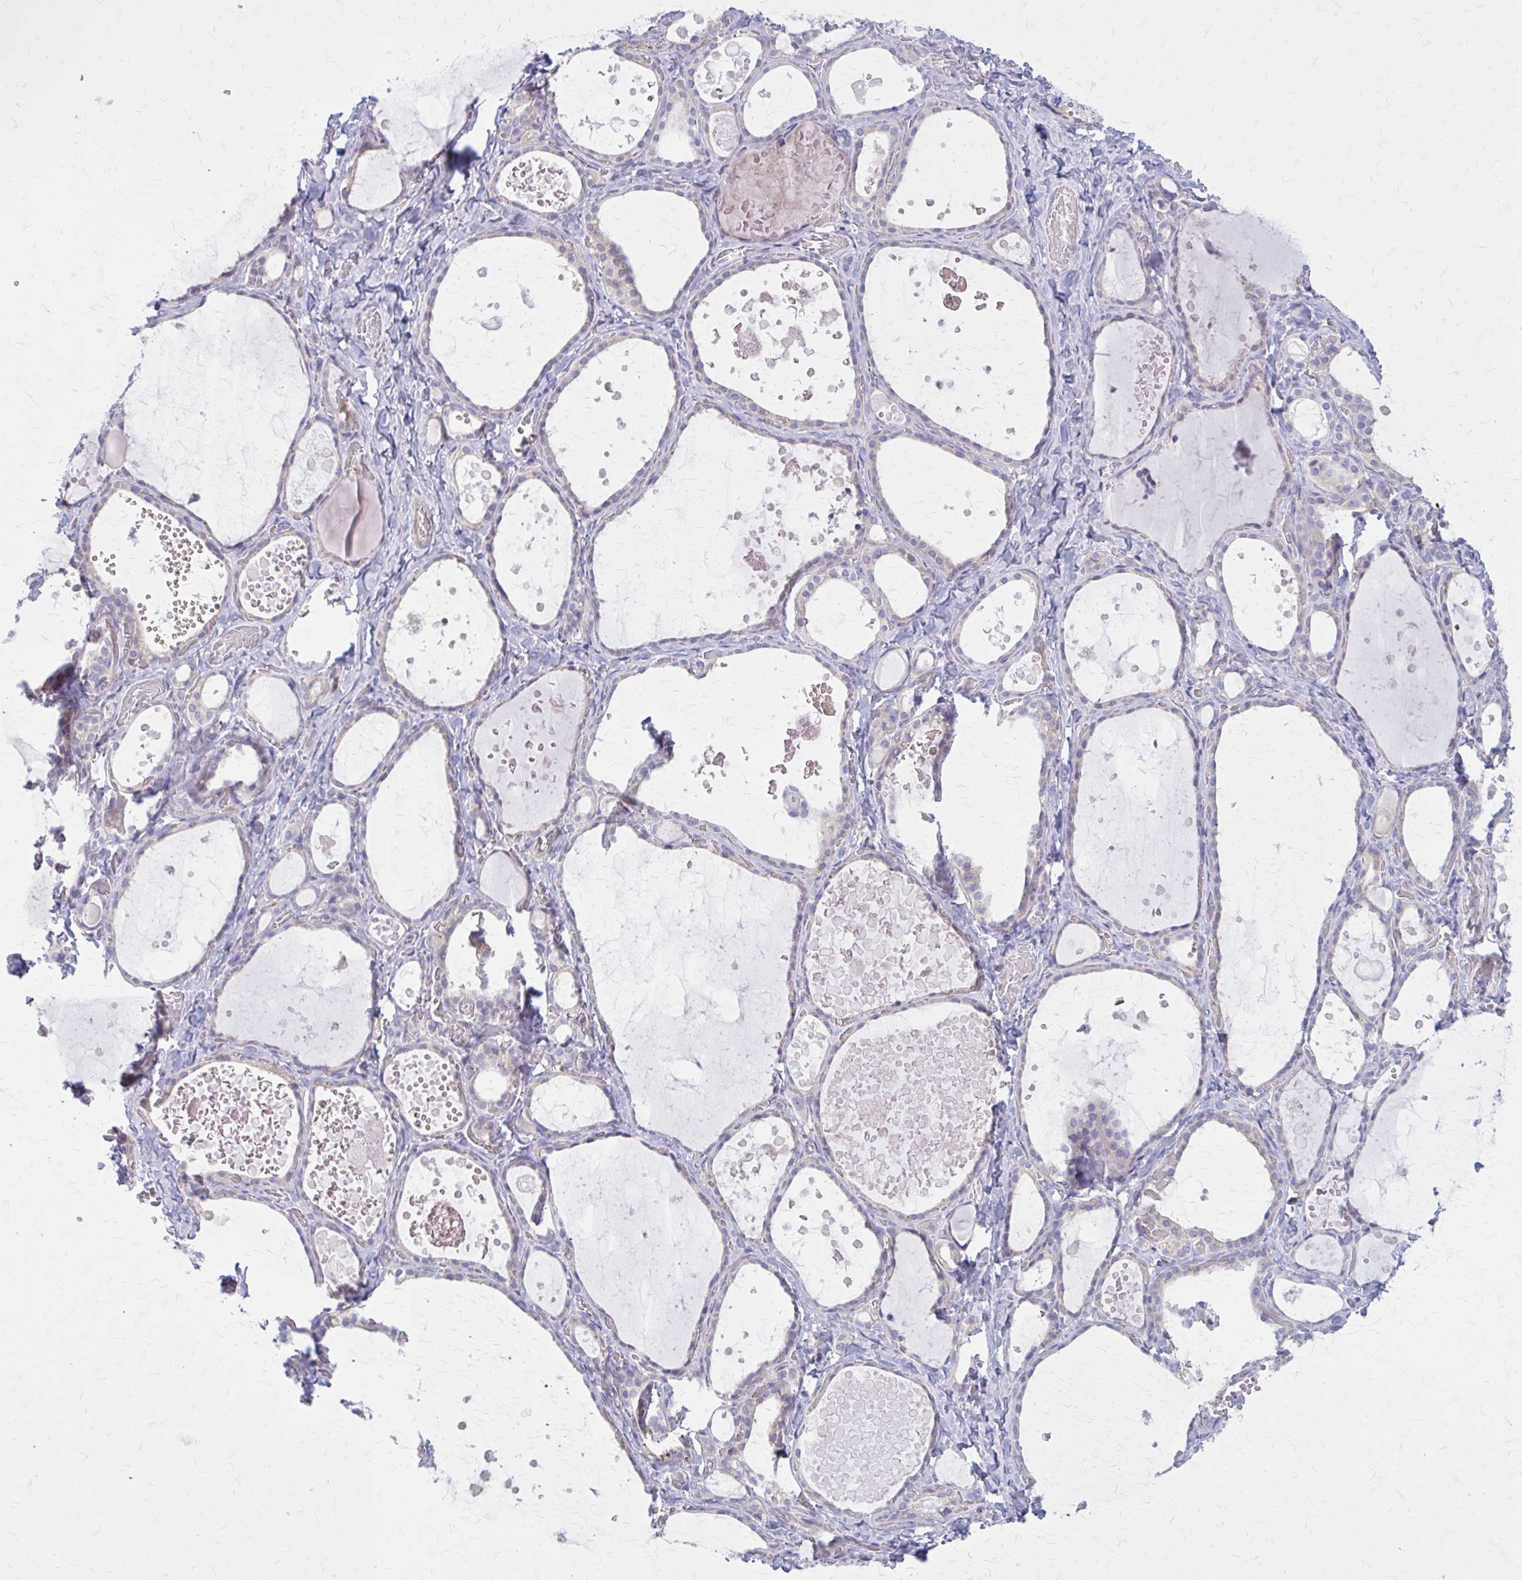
{"staining": {"intensity": "negative", "quantity": "none", "location": "none"}, "tissue": "thyroid gland", "cell_type": "Glandular cells", "image_type": "normal", "snomed": [{"axis": "morphology", "description": "Normal tissue, NOS"}, {"axis": "topography", "description": "Thyroid gland"}], "caption": "IHC image of normal thyroid gland: thyroid gland stained with DAB exhibits no significant protein staining in glandular cells. The staining was performed using DAB to visualize the protein expression in brown, while the nuclei were stained in blue with hematoxylin (Magnification: 20x).", "gene": "PITPNM1", "patient": {"sex": "female", "age": 56}}